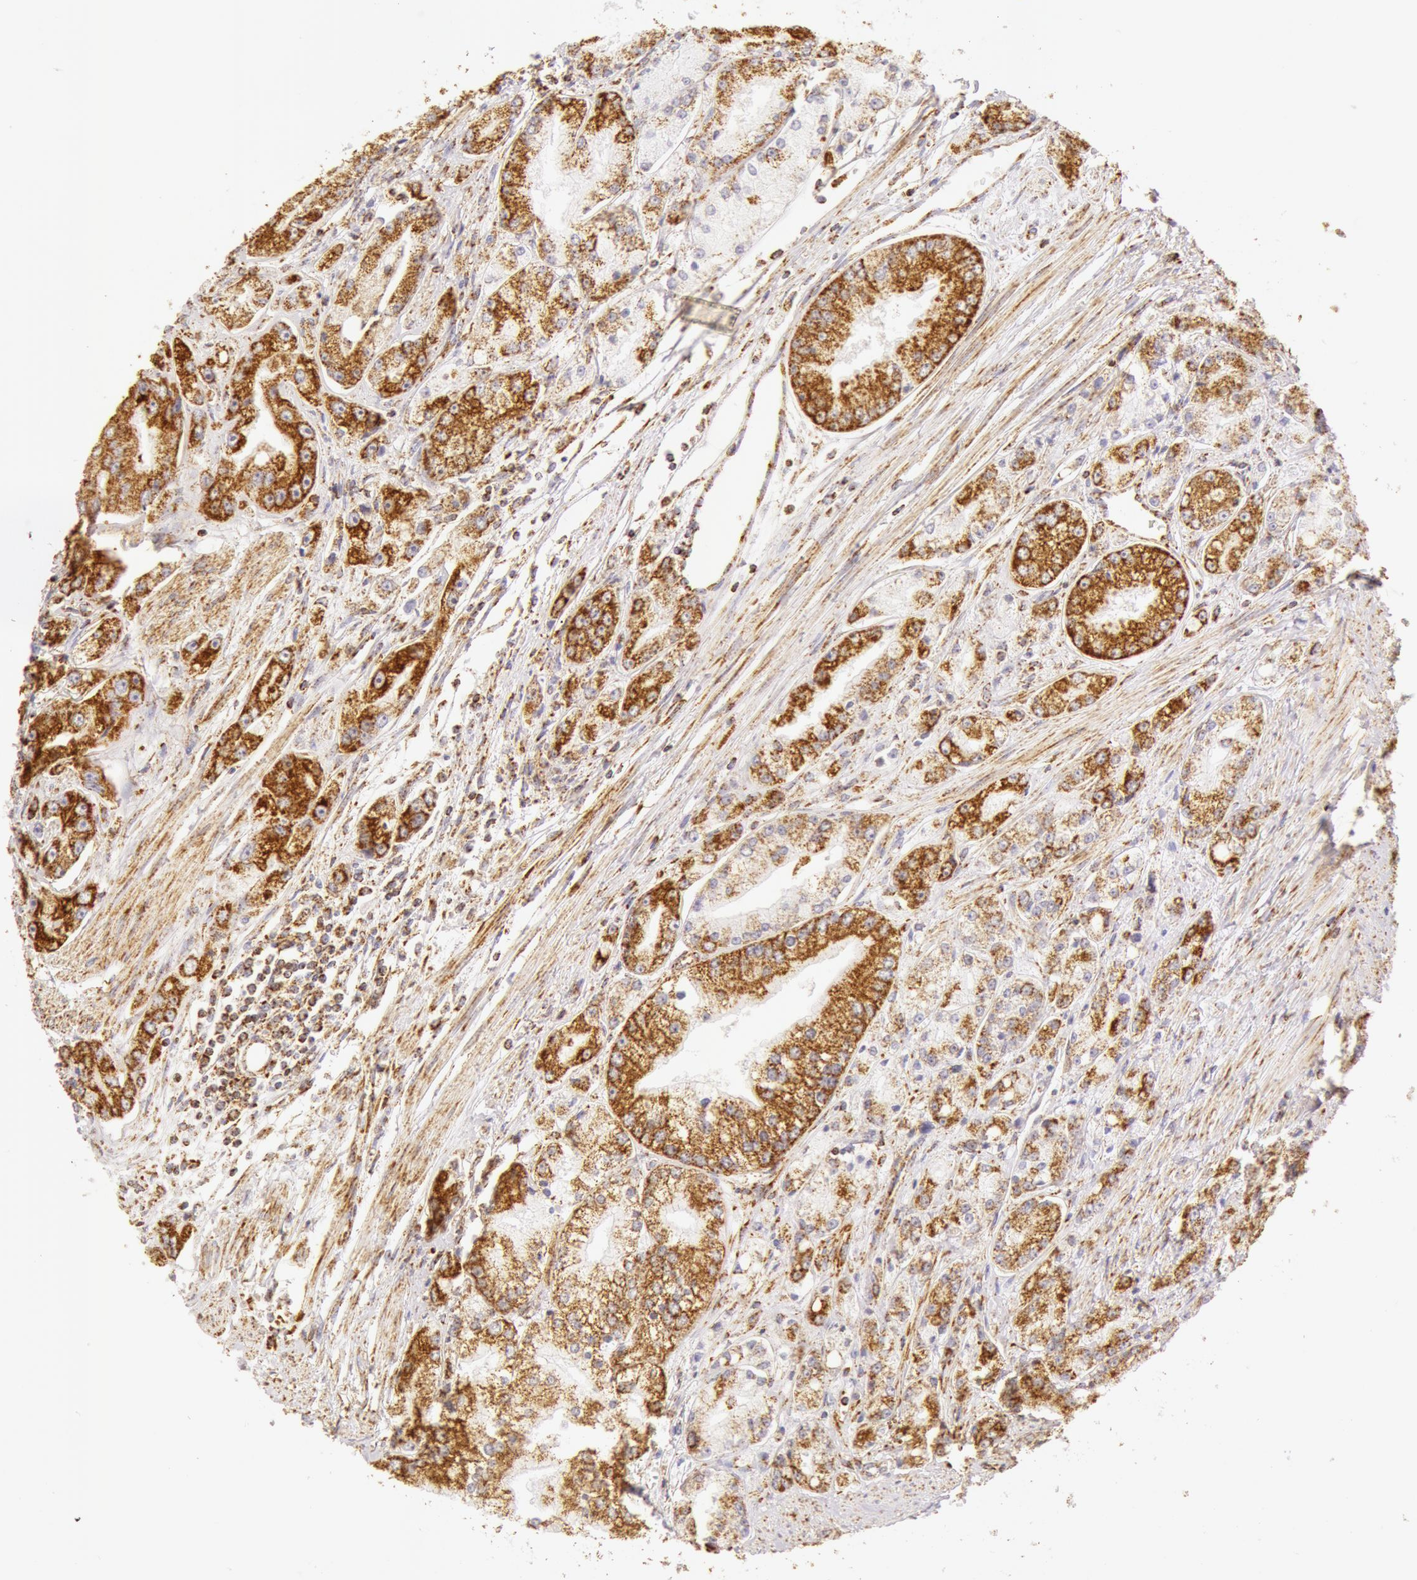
{"staining": {"intensity": "moderate", "quantity": "25%-75%", "location": "cytoplasmic/membranous"}, "tissue": "prostate cancer", "cell_type": "Tumor cells", "image_type": "cancer", "snomed": [{"axis": "morphology", "description": "Adenocarcinoma, Medium grade"}, {"axis": "topography", "description": "Prostate"}], "caption": "A histopathology image of prostate medium-grade adenocarcinoma stained for a protein demonstrates moderate cytoplasmic/membranous brown staining in tumor cells.", "gene": "ATP5F1B", "patient": {"sex": "male", "age": 72}}